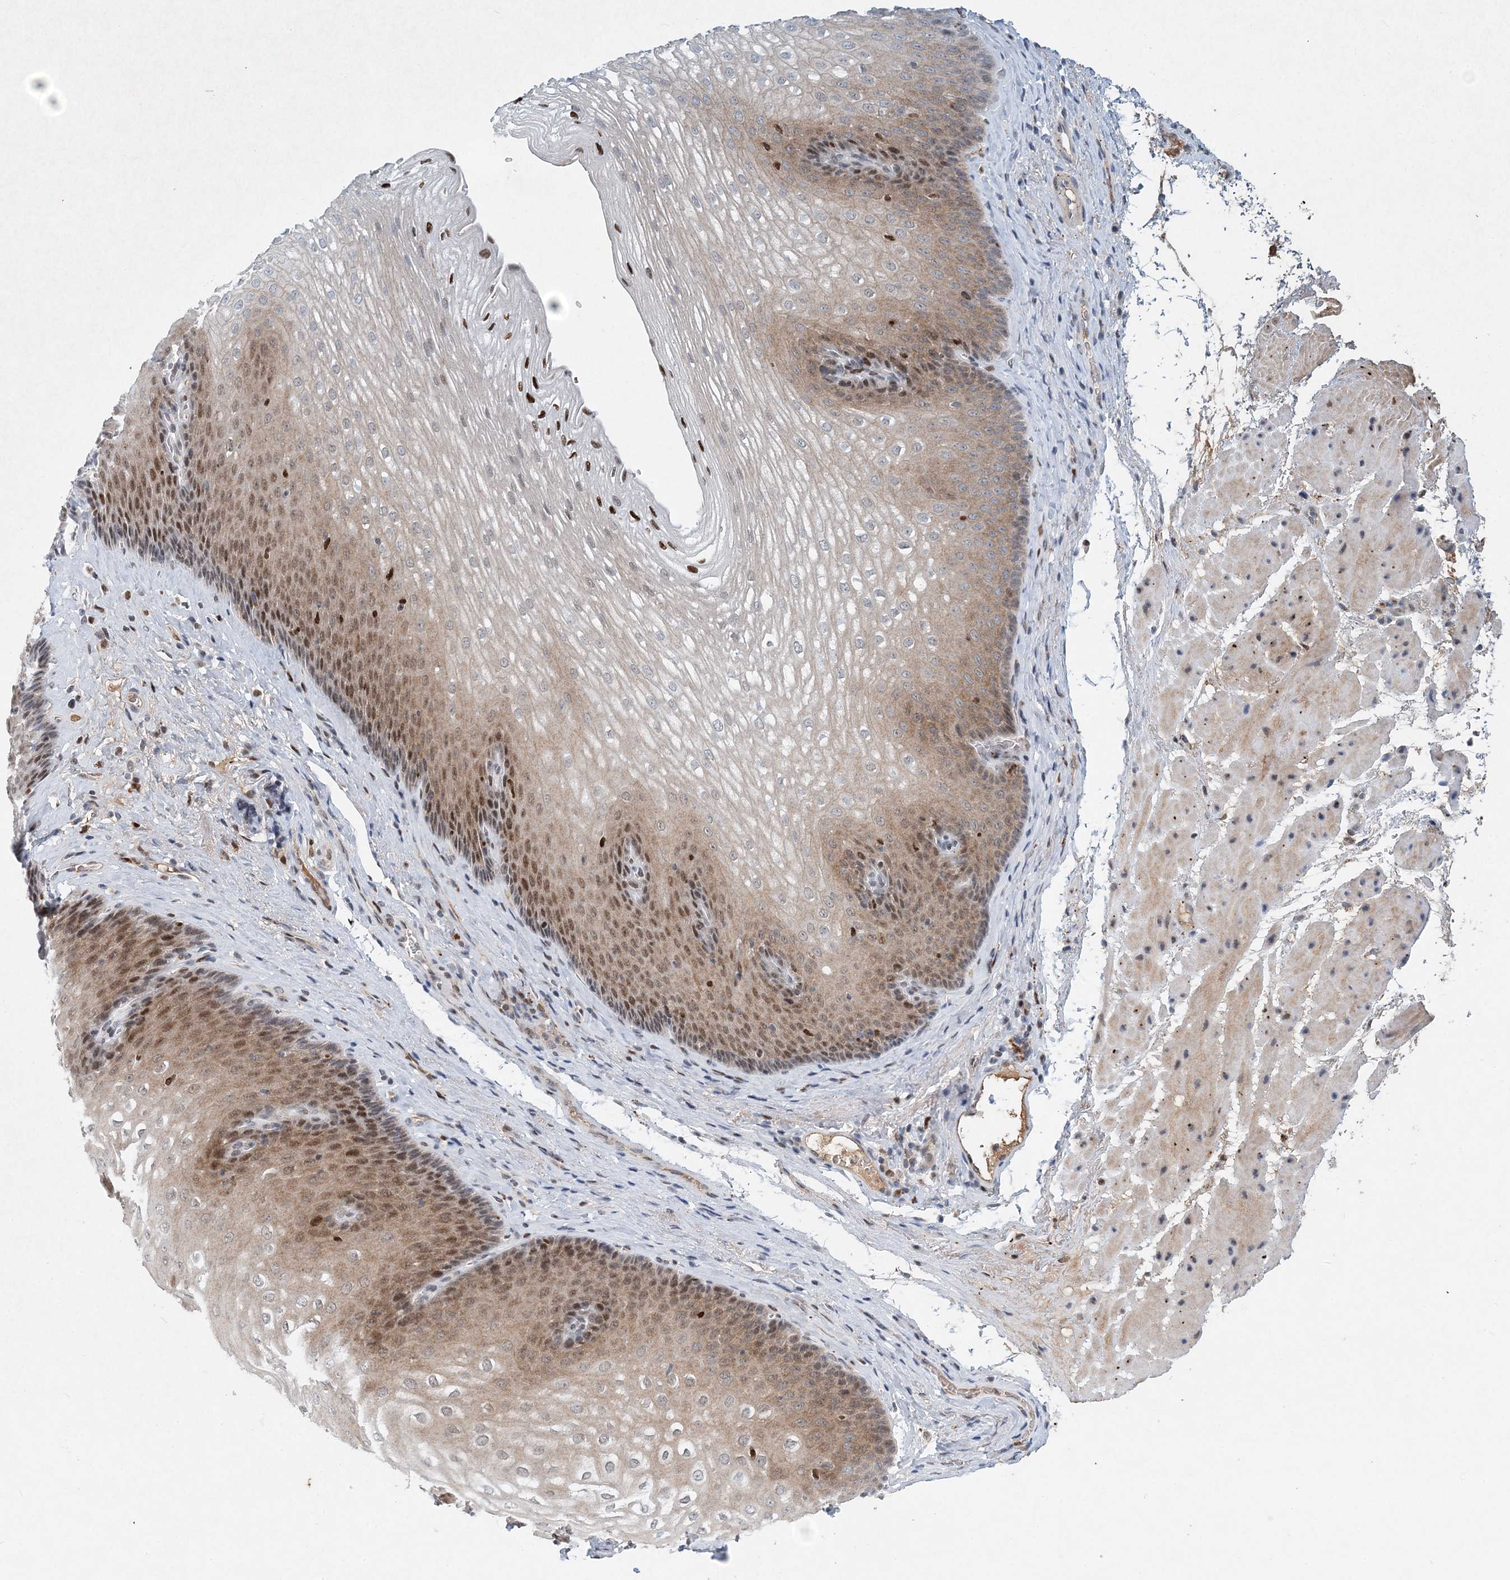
{"staining": {"intensity": "strong", "quantity": ">75%", "location": "nuclear"}, "tissue": "esophagus", "cell_type": "Squamous epithelial cells", "image_type": "normal", "snomed": [{"axis": "morphology", "description": "Normal tissue, NOS"}, {"axis": "topography", "description": "Esophagus"}], "caption": "This photomicrograph demonstrates normal esophagus stained with immunohistochemistry (IHC) to label a protein in brown. The nuclear of squamous epithelial cells show strong positivity for the protein. Nuclei are counter-stained blue.", "gene": "KPNA4", "patient": {"sex": "female", "age": 66}}